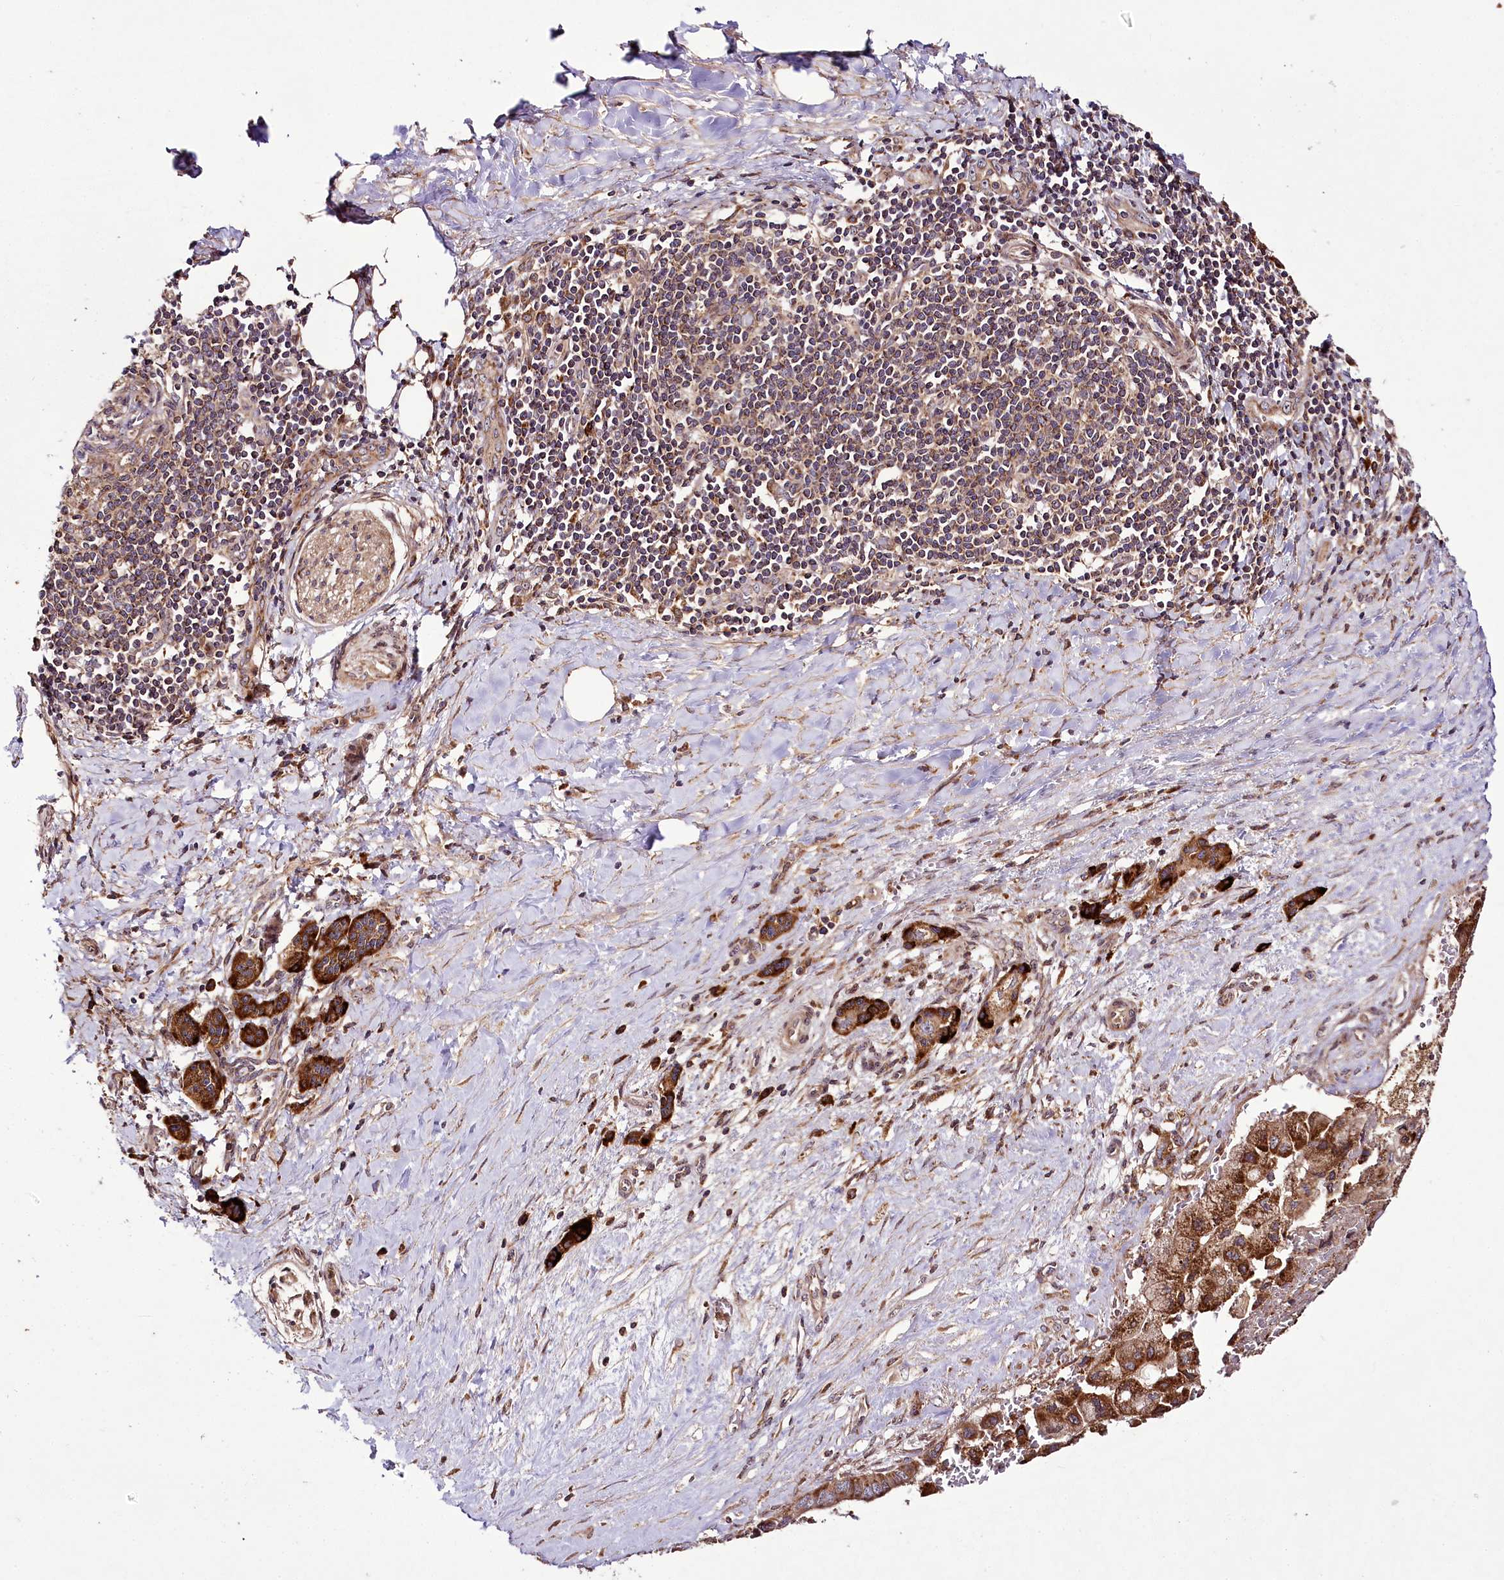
{"staining": {"intensity": "strong", "quantity": ">75%", "location": "cytoplasmic/membranous"}, "tissue": "pancreatic cancer", "cell_type": "Tumor cells", "image_type": "cancer", "snomed": [{"axis": "morphology", "description": "Adenocarcinoma, NOS"}, {"axis": "topography", "description": "Pancreas"}], "caption": "Immunohistochemistry (IHC) of human adenocarcinoma (pancreatic) reveals high levels of strong cytoplasmic/membranous staining in about >75% of tumor cells.", "gene": "RAB7A", "patient": {"sex": "male", "age": 51}}